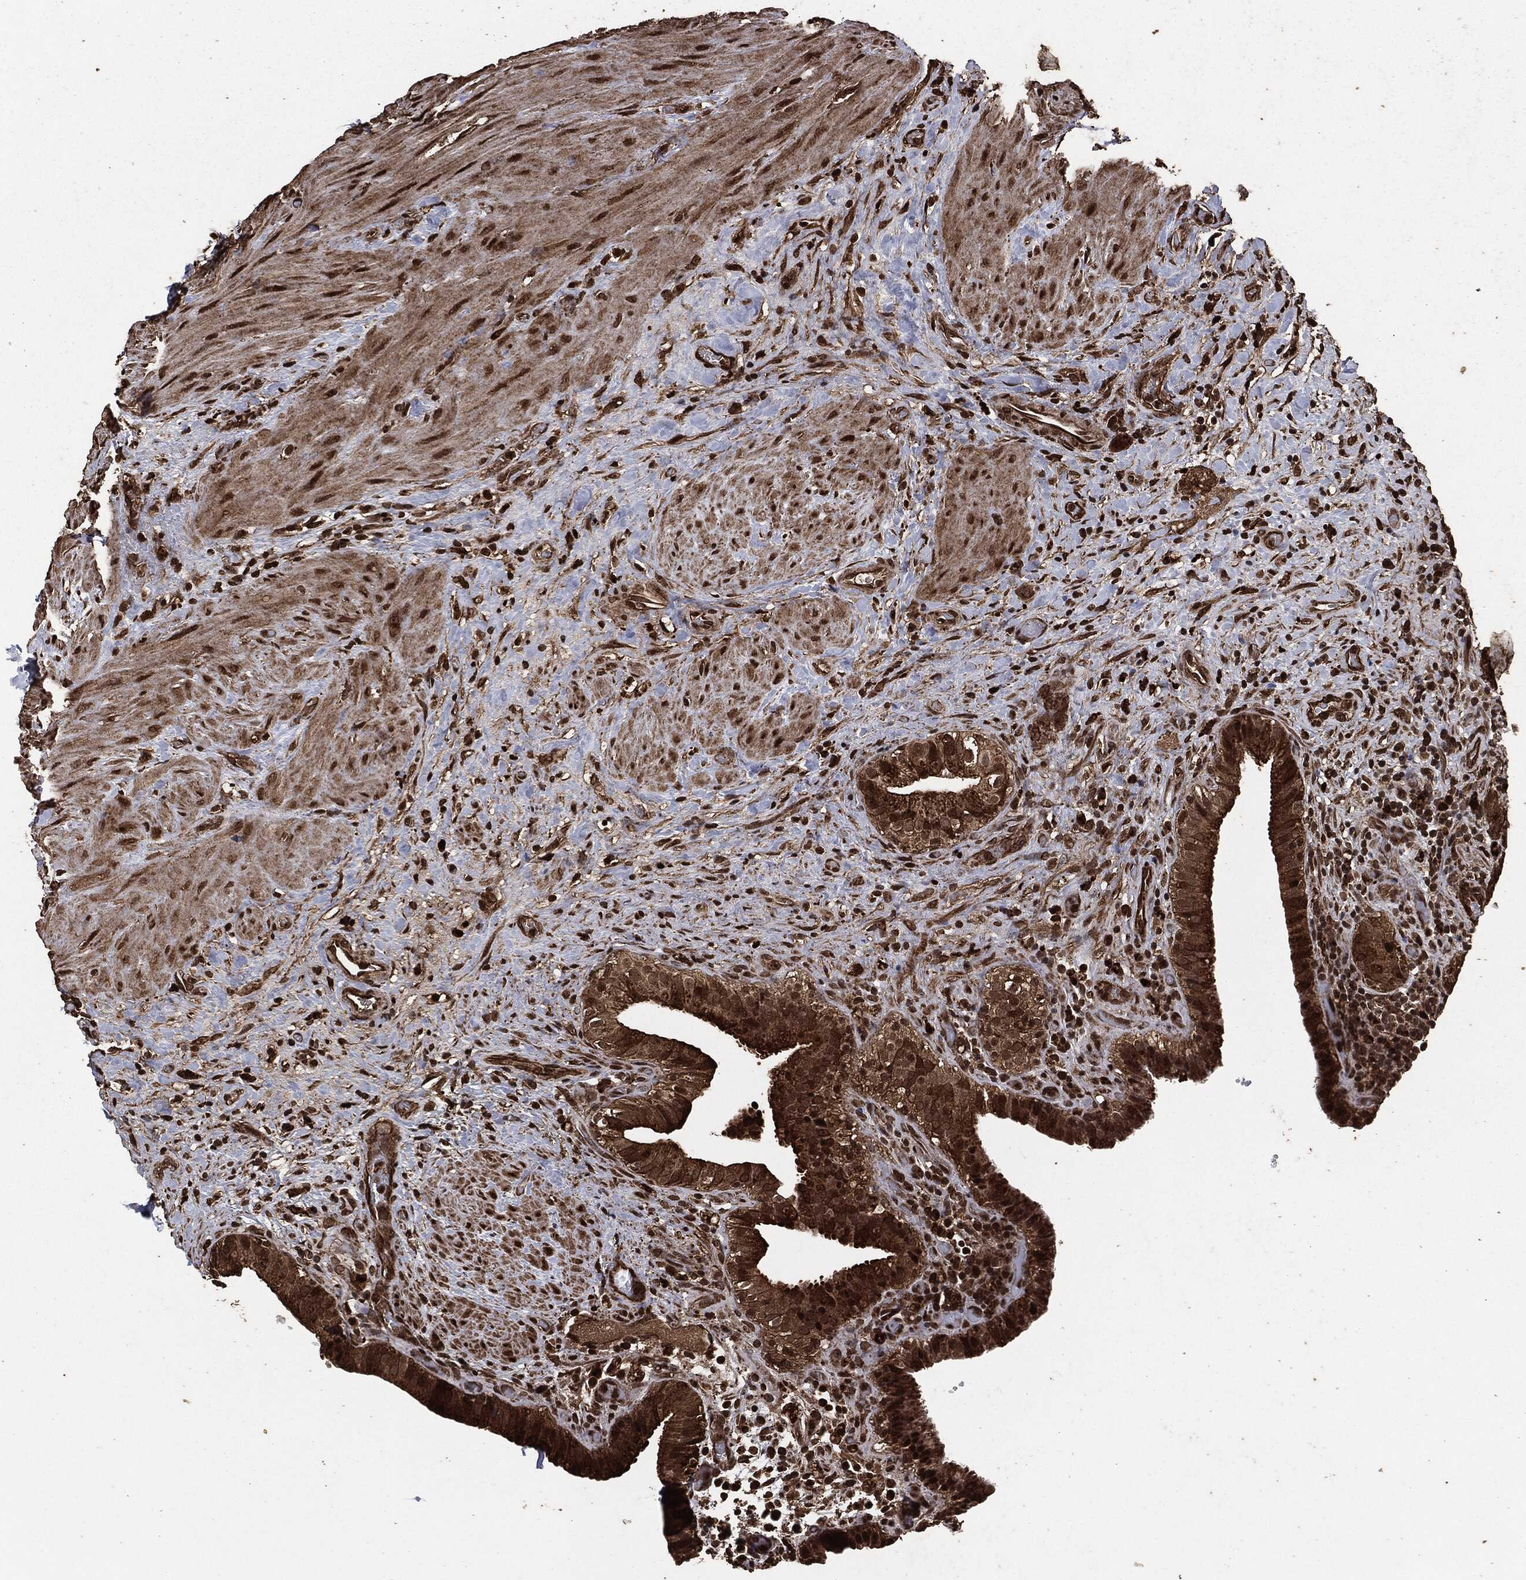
{"staining": {"intensity": "strong", "quantity": "25%-75%", "location": "cytoplasmic/membranous,nuclear"}, "tissue": "gallbladder", "cell_type": "Glandular cells", "image_type": "normal", "snomed": [{"axis": "morphology", "description": "Normal tissue, NOS"}, {"axis": "topography", "description": "Gallbladder"}], "caption": "IHC (DAB (3,3'-diaminobenzidine)) staining of normal gallbladder exhibits strong cytoplasmic/membranous,nuclear protein staining in about 25%-75% of glandular cells.", "gene": "EGFR", "patient": {"sex": "male", "age": 62}}